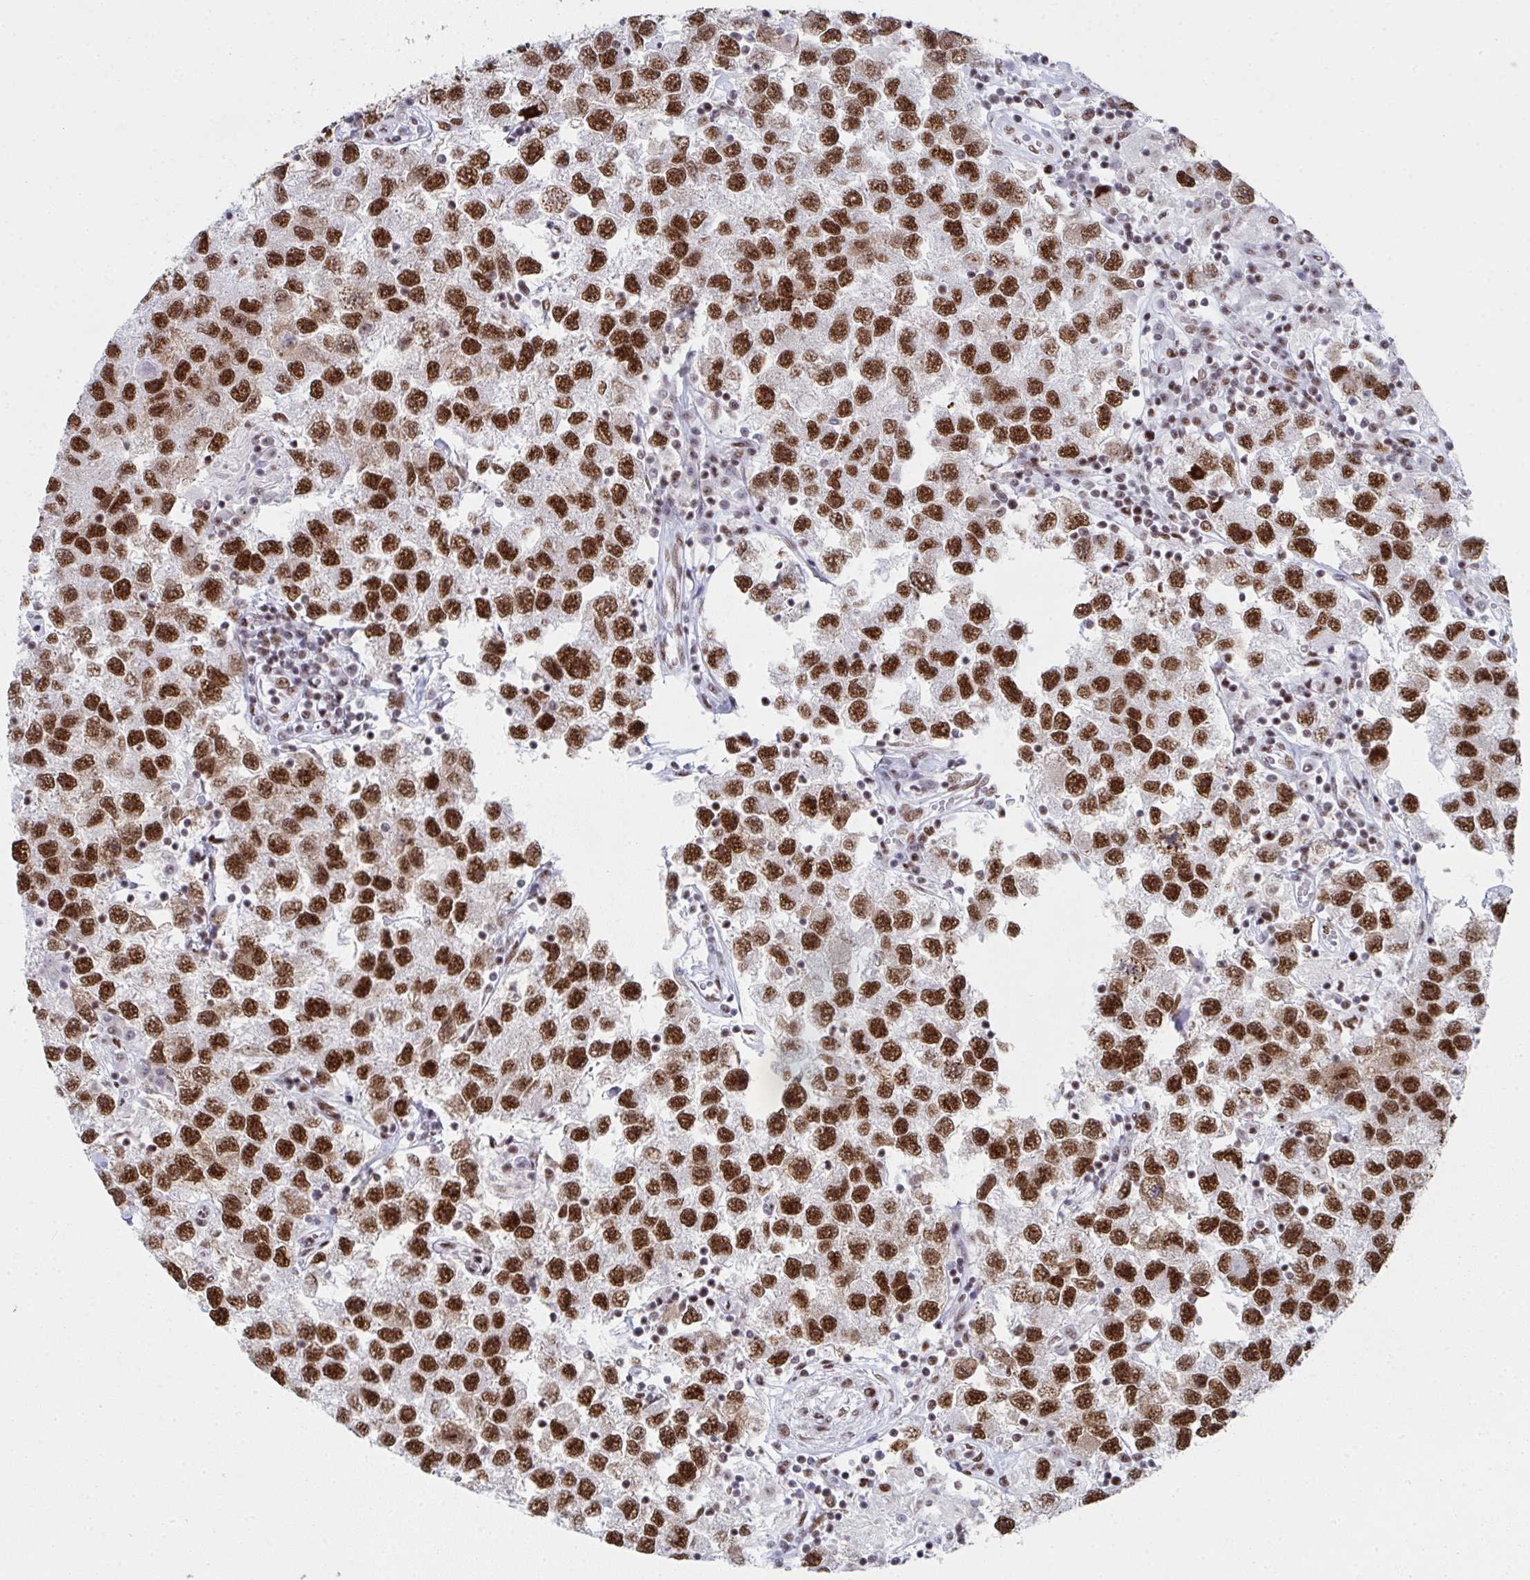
{"staining": {"intensity": "strong", "quantity": ">75%", "location": "nuclear"}, "tissue": "testis cancer", "cell_type": "Tumor cells", "image_type": "cancer", "snomed": [{"axis": "morphology", "description": "Seminoma, NOS"}, {"axis": "topography", "description": "Testis"}], "caption": "Testis cancer (seminoma) stained with a brown dye demonstrates strong nuclear positive positivity in about >75% of tumor cells.", "gene": "SNRNP70", "patient": {"sex": "male", "age": 26}}